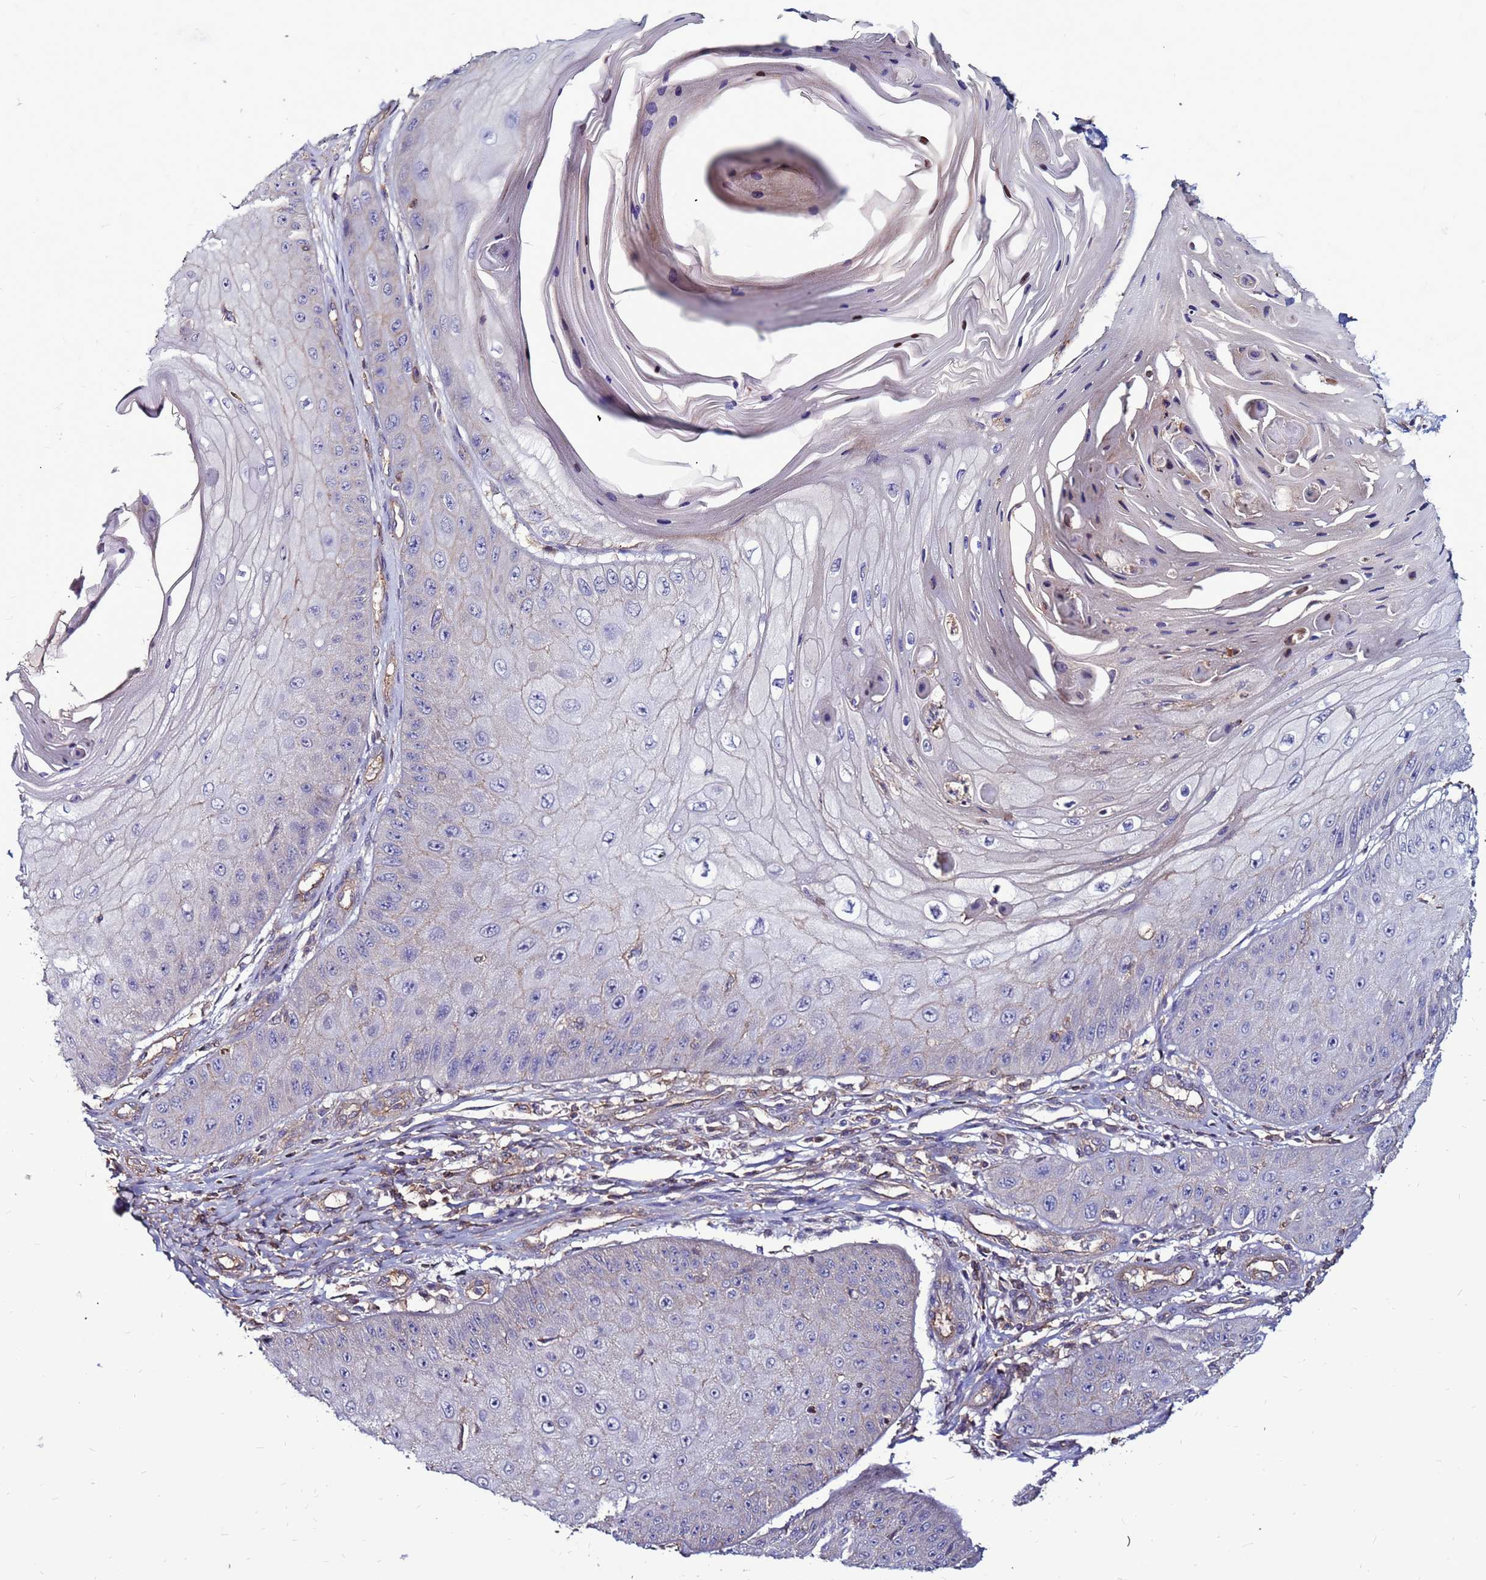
{"staining": {"intensity": "negative", "quantity": "none", "location": "none"}, "tissue": "skin cancer", "cell_type": "Tumor cells", "image_type": "cancer", "snomed": [{"axis": "morphology", "description": "Squamous cell carcinoma, NOS"}, {"axis": "topography", "description": "Skin"}], "caption": "Human skin cancer stained for a protein using immunohistochemistry displays no staining in tumor cells.", "gene": "NRN1L", "patient": {"sex": "male", "age": 70}}